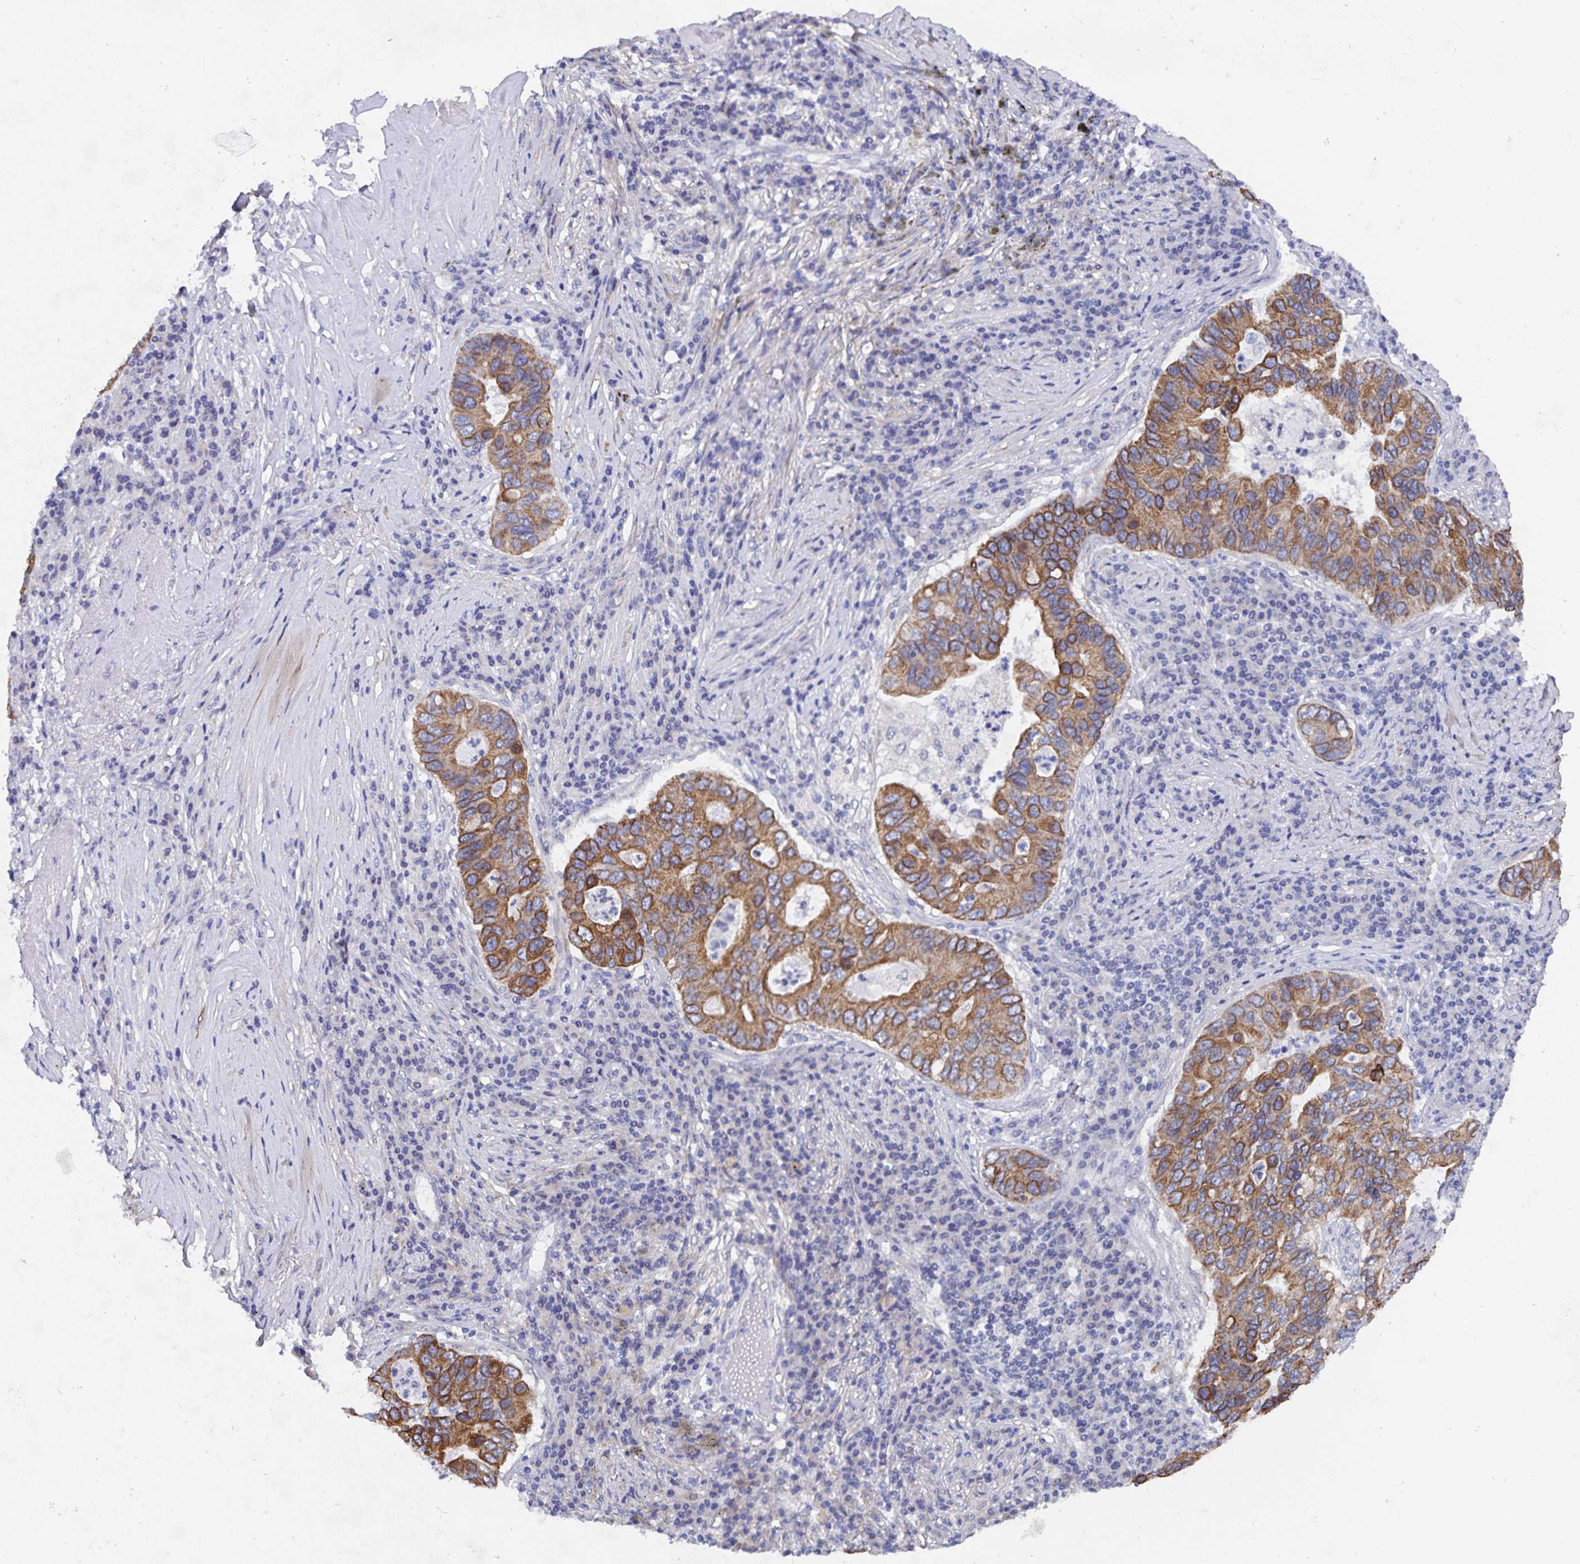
{"staining": {"intensity": "moderate", "quantity": "25%-75%", "location": "cytoplasmic/membranous"}, "tissue": "lung cancer", "cell_type": "Tumor cells", "image_type": "cancer", "snomed": [{"axis": "morphology", "description": "Adenocarcinoma, NOS"}, {"axis": "morphology", "description": "Adenocarcinoma, metastatic, NOS"}, {"axis": "topography", "description": "Lymph node"}, {"axis": "topography", "description": "Lung"}], "caption": "Immunohistochemical staining of metastatic adenocarcinoma (lung) demonstrates medium levels of moderate cytoplasmic/membranous positivity in about 25%-75% of tumor cells.", "gene": "ZIK1", "patient": {"sex": "female", "age": 54}}